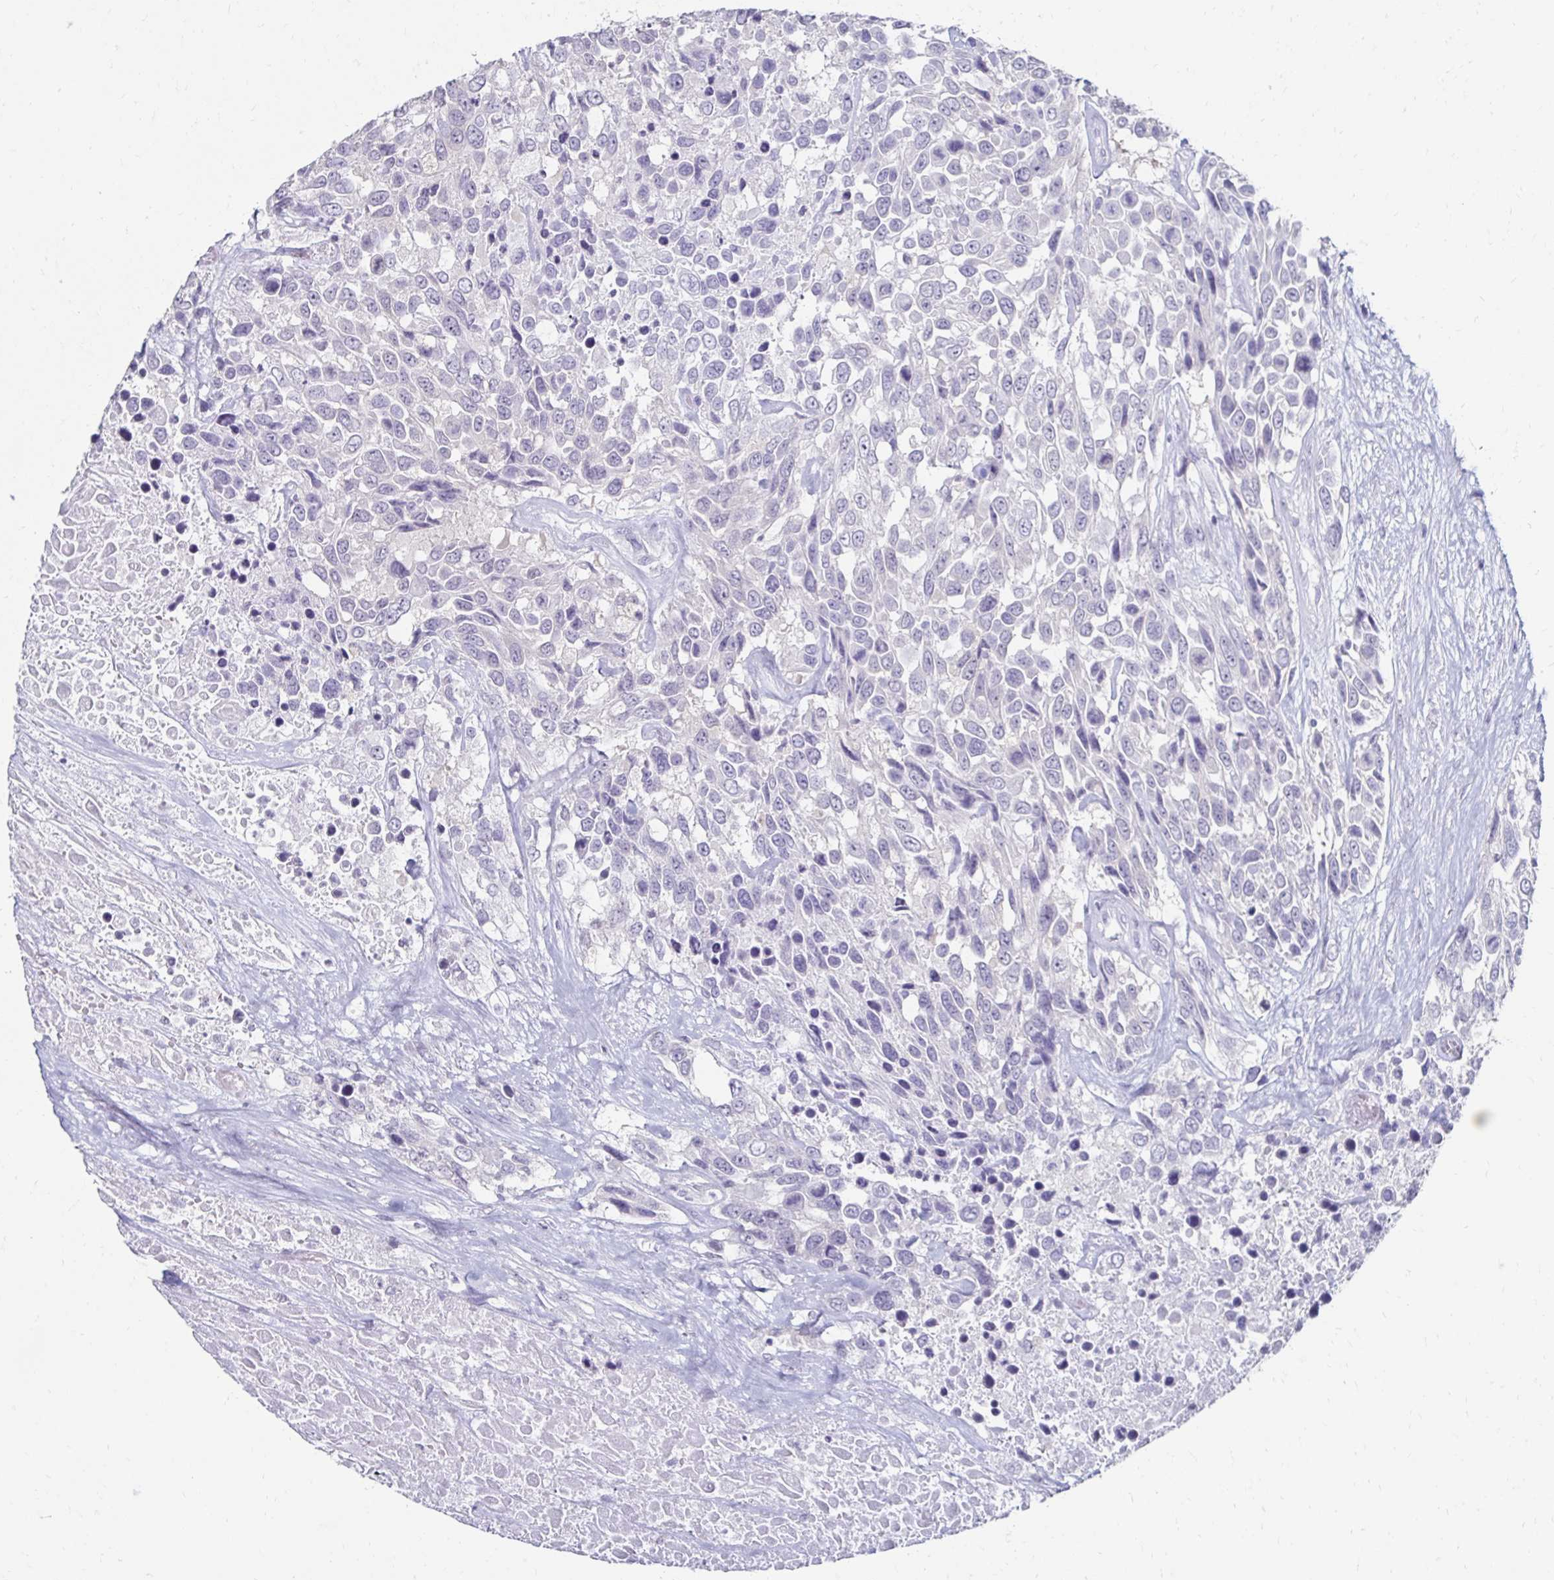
{"staining": {"intensity": "negative", "quantity": "none", "location": "none"}, "tissue": "urothelial cancer", "cell_type": "Tumor cells", "image_type": "cancer", "snomed": [{"axis": "morphology", "description": "Urothelial carcinoma, High grade"}, {"axis": "topography", "description": "Urinary bladder"}], "caption": "This is an immunohistochemistry image of high-grade urothelial carcinoma. There is no positivity in tumor cells.", "gene": "TOMM34", "patient": {"sex": "female", "age": 70}}